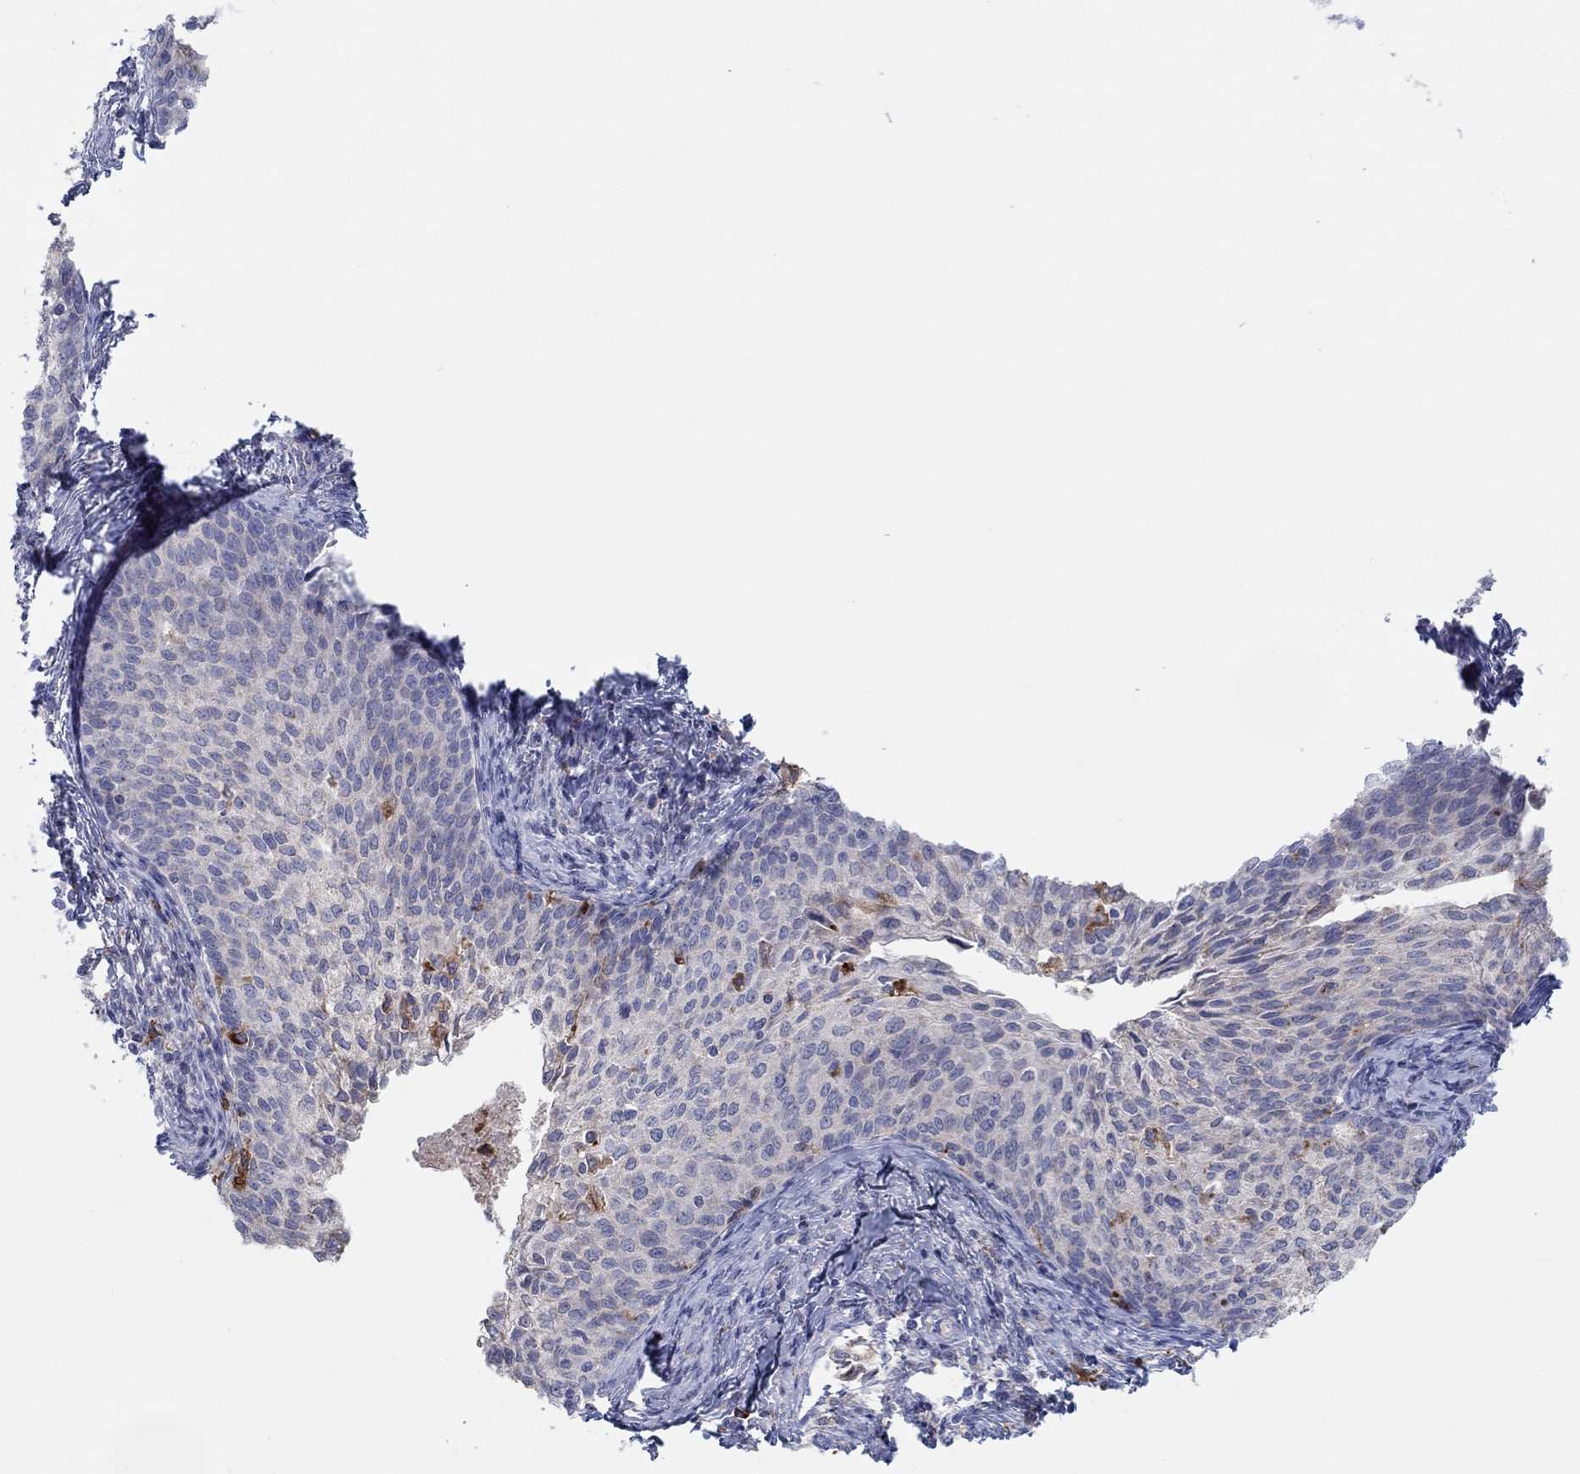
{"staining": {"intensity": "negative", "quantity": "none", "location": "none"}, "tissue": "cervical cancer", "cell_type": "Tumor cells", "image_type": "cancer", "snomed": [{"axis": "morphology", "description": "Squamous cell carcinoma, NOS"}, {"axis": "topography", "description": "Cervix"}], "caption": "Protein analysis of cervical squamous cell carcinoma shows no significant expression in tumor cells.", "gene": "BCO2", "patient": {"sex": "female", "age": 51}}